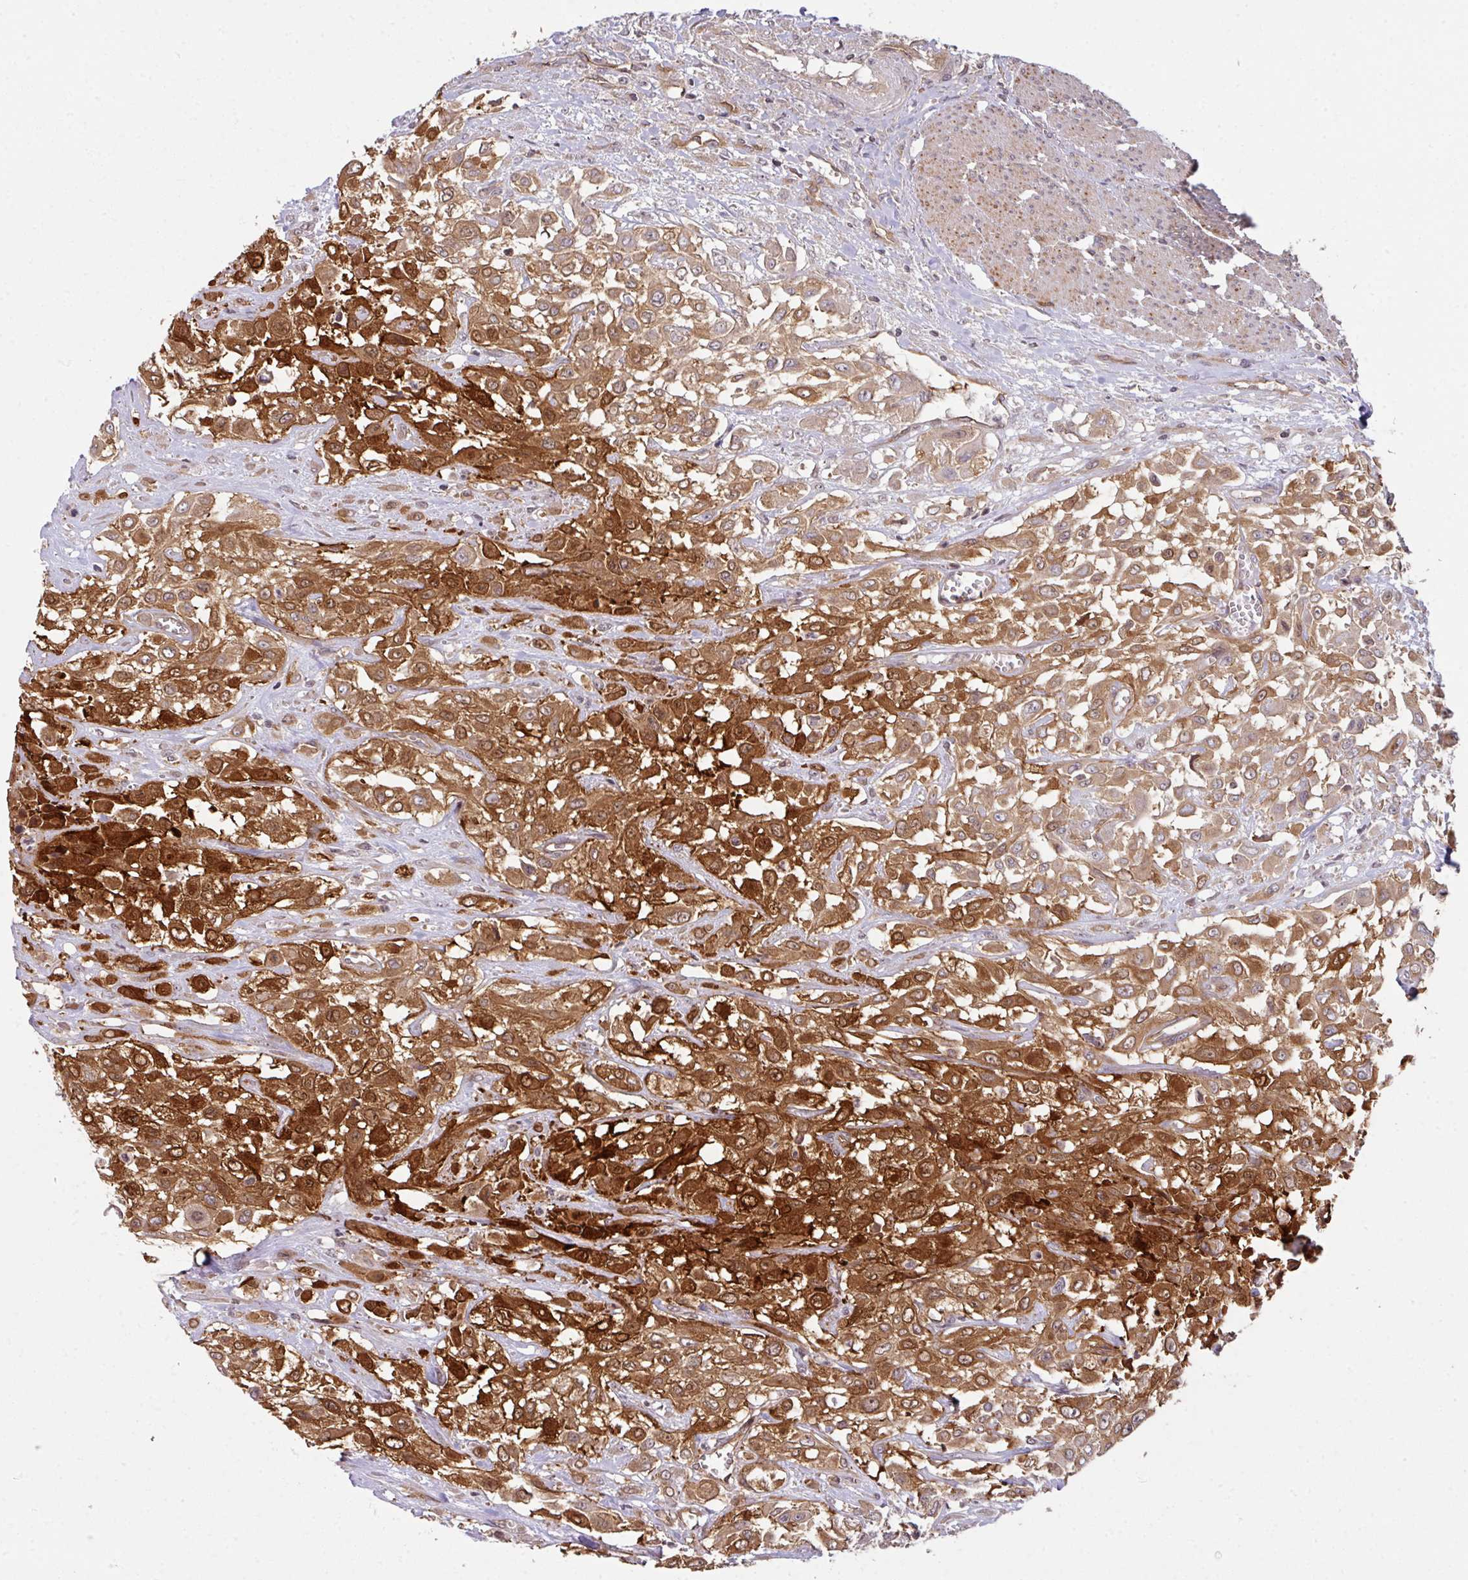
{"staining": {"intensity": "strong", "quantity": ">75%", "location": "cytoplasmic/membranous"}, "tissue": "urothelial cancer", "cell_type": "Tumor cells", "image_type": "cancer", "snomed": [{"axis": "morphology", "description": "Urothelial carcinoma, High grade"}, {"axis": "topography", "description": "Urinary bladder"}], "caption": "There is high levels of strong cytoplasmic/membranous expression in tumor cells of urothelial cancer, as demonstrated by immunohistochemical staining (brown color).", "gene": "CYFIP2", "patient": {"sex": "male", "age": 57}}